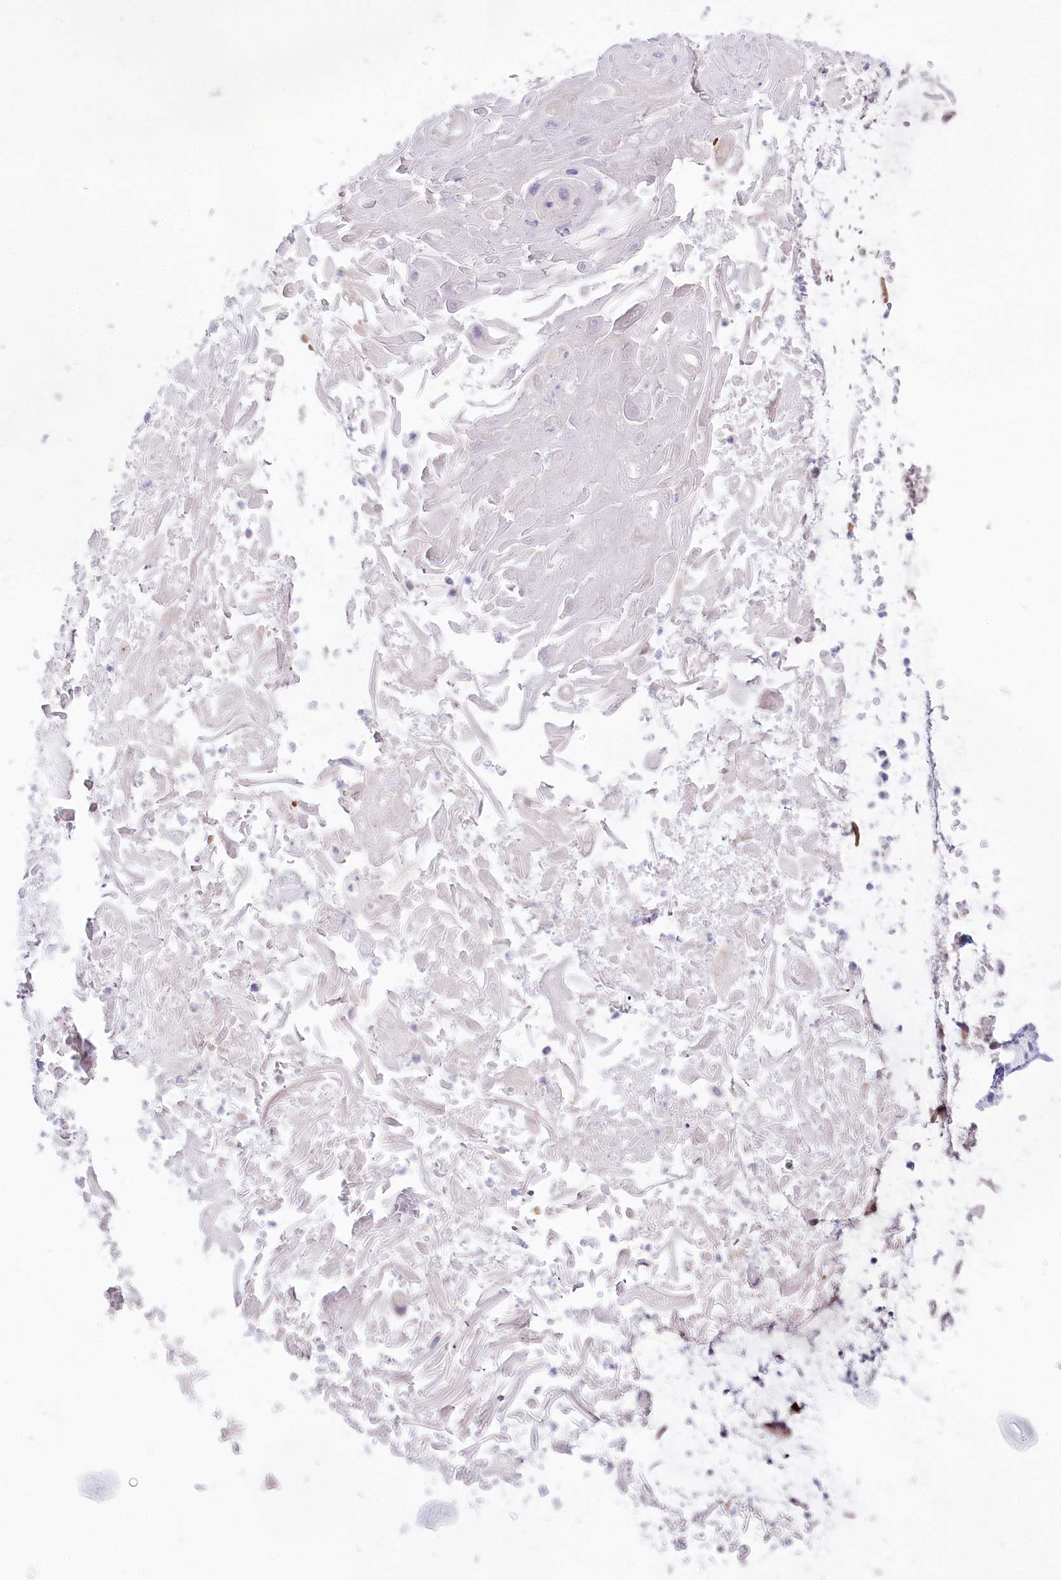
{"staining": {"intensity": "negative", "quantity": "none", "location": "none"}, "tissue": "adipose tissue", "cell_type": "Adipocytes", "image_type": "normal", "snomed": [{"axis": "morphology", "description": "Normal tissue, NOS"}, {"axis": "topography", "description": "Lymph node"}, {"axis": "topography", "description": "Cartilage tissue"}, {"axis": "topography", "description": "Bronchus"}], "caption": "IHC histopathology image of unremarkable human adipose tissue stained for a protein (brown), which demonstrates no positivity in adipocytes.", "gene": "MYOZ1", "patient": {"sex": "male", "age": 63}}